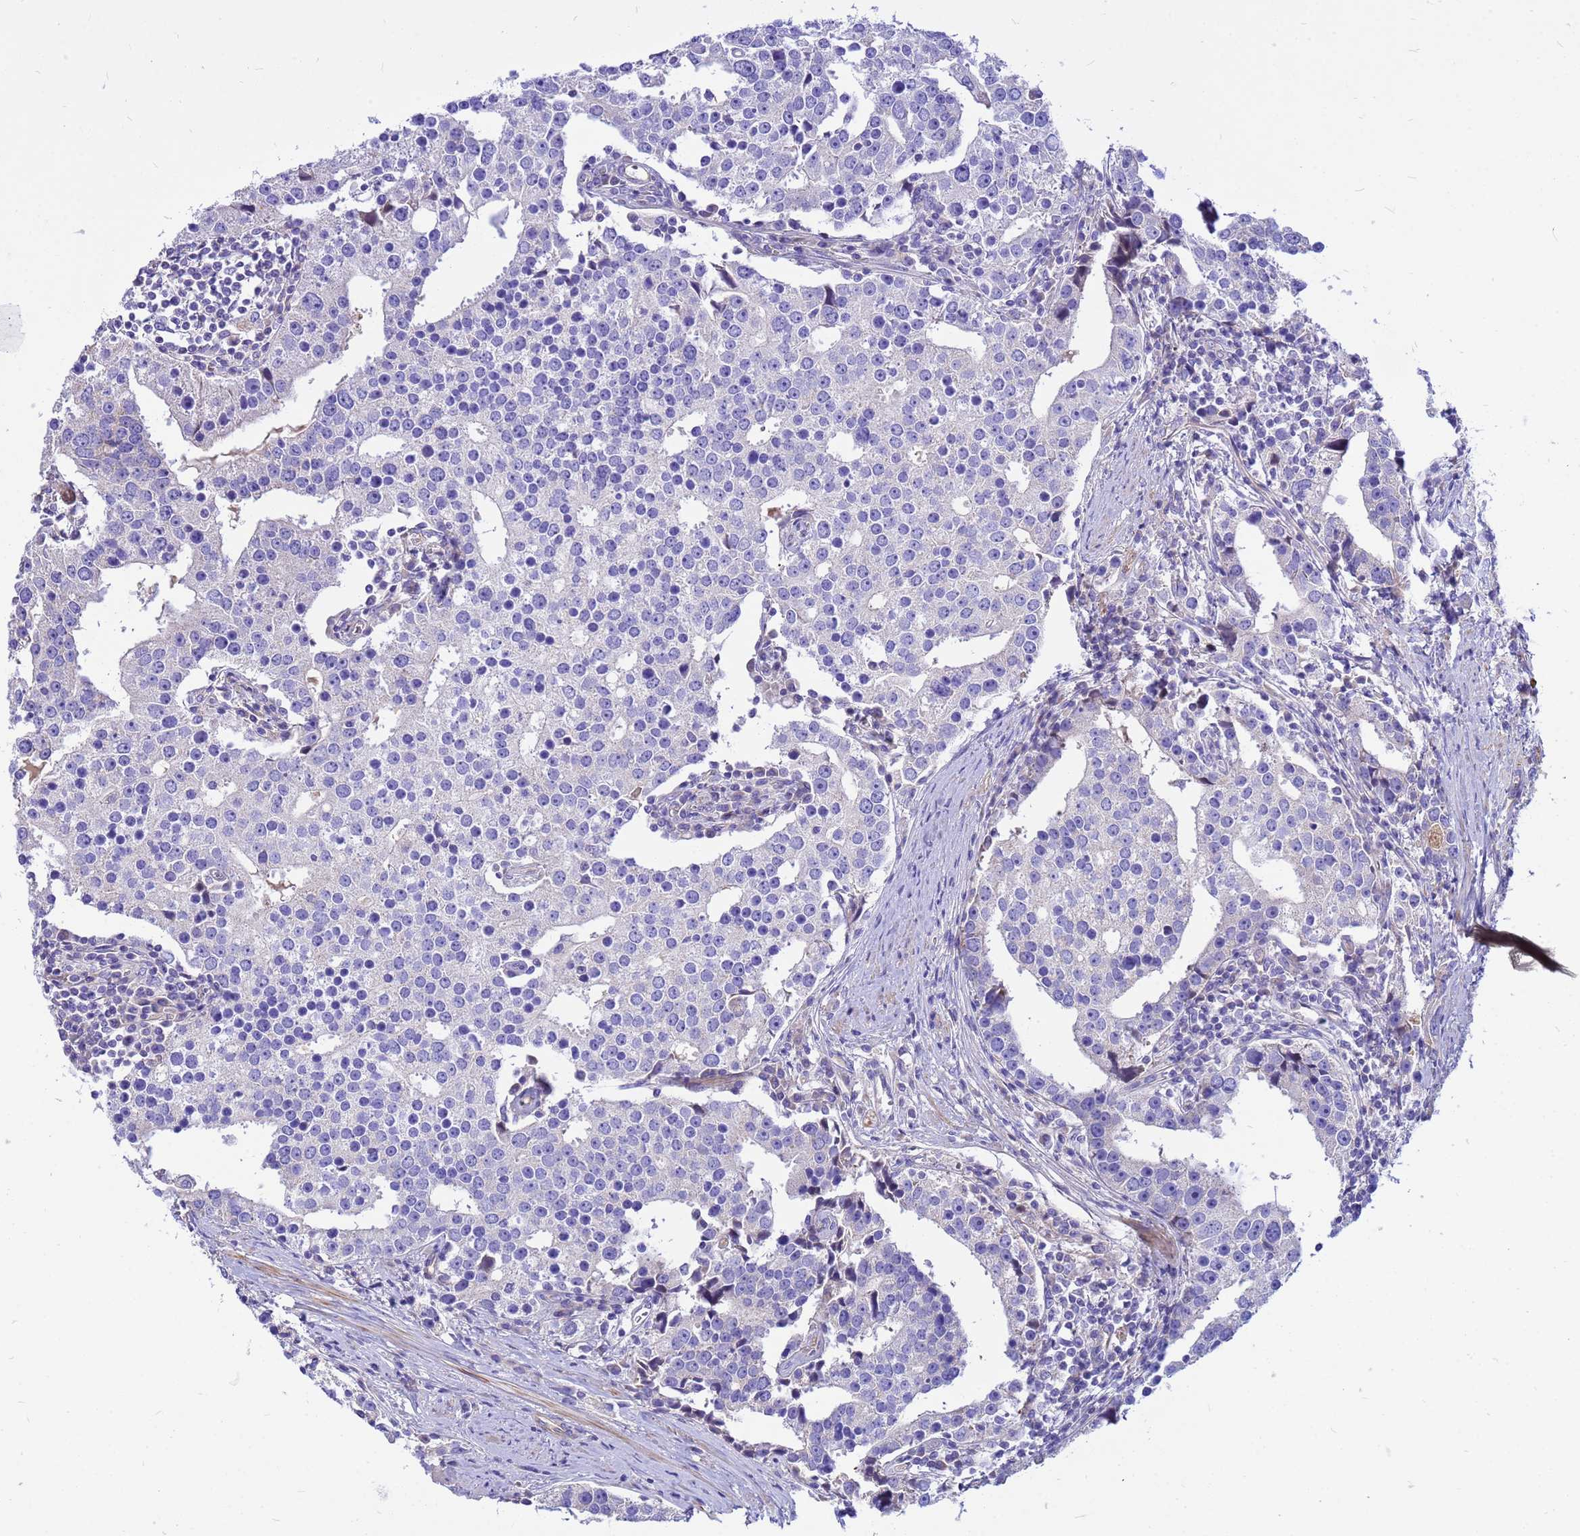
{"staining": {"intensity": "negative", "quantity": "none", "location": "none"}, "tissue": "prostate cancer", "cell_type": "Tumor cells", "image_type": "cancer", "snomed": [{"axis": "morphology", "description": "Adenocarcinoma, High grade"}, {"axis": "topography", "description": "Prostate"}], "caption": "An image of prostate cancer (high-grade adenocarcinoma) stained for a protein exhibits no brown staining in tumor cells.", "gene": "CRHBP", "patient": {"sex": "male", "age": 71}}